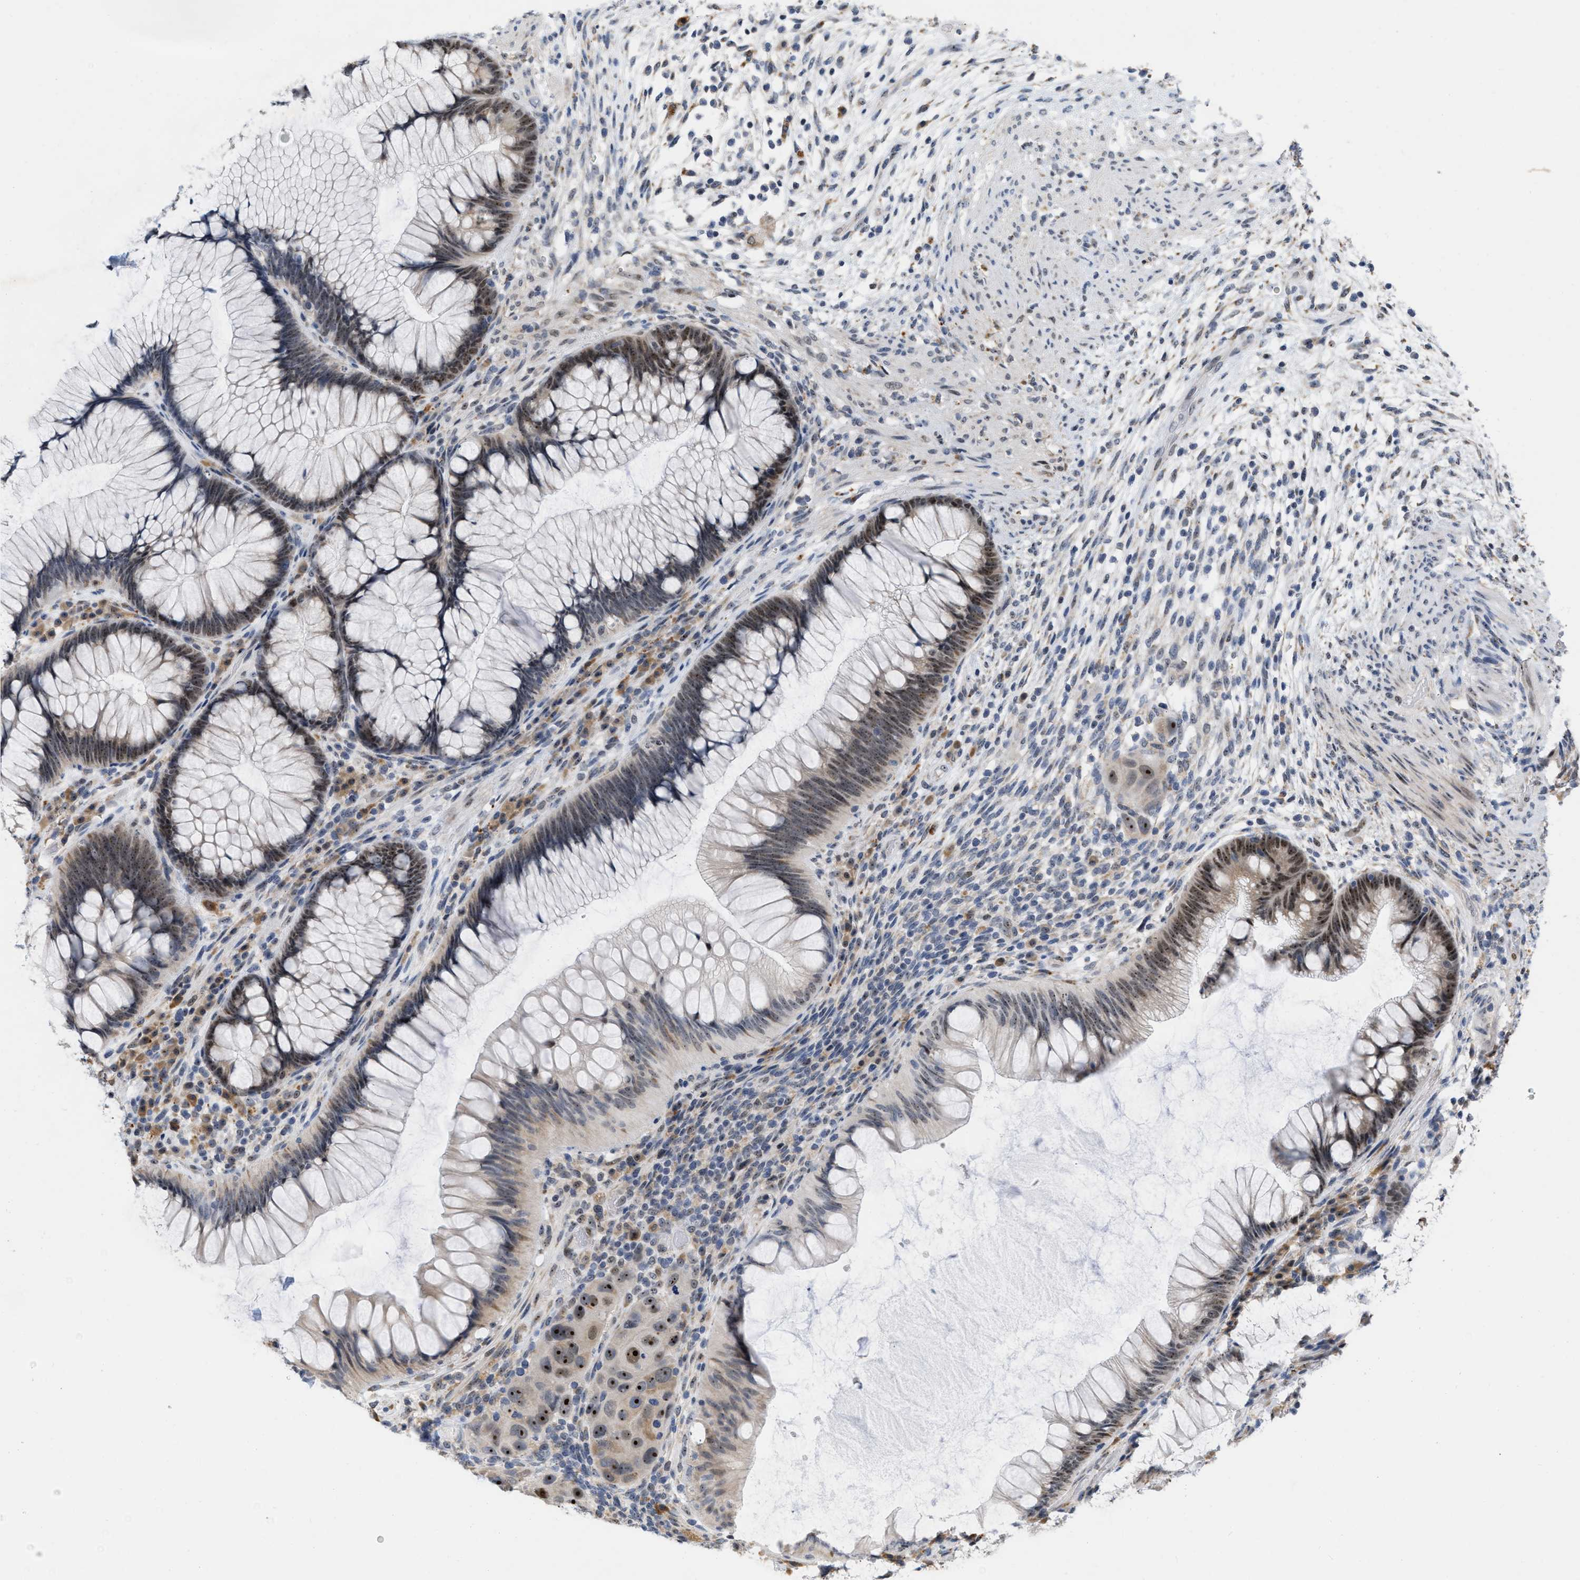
{"staining": {"intensity": "moderate", "quantity": ">75%", "location": "cytoplasmic/membranous,nuclear"}, "tissue": "rectum", "cell_type": "Glandular cells", "image_type": "normal", "snomed": [{"axis": "morphology", "description": "Normal tissue, NOS"}, {"axis": "topography", "description": "Rectum"}], "caption": "Immunohistochemical staining of benign human rectum exhibits moderate cytoplasmic/membranous,nuclear protein expression in about >75% of glandular cells.", "gene": "ELAC2", "patient": {"sex": "male", "age": 51}}